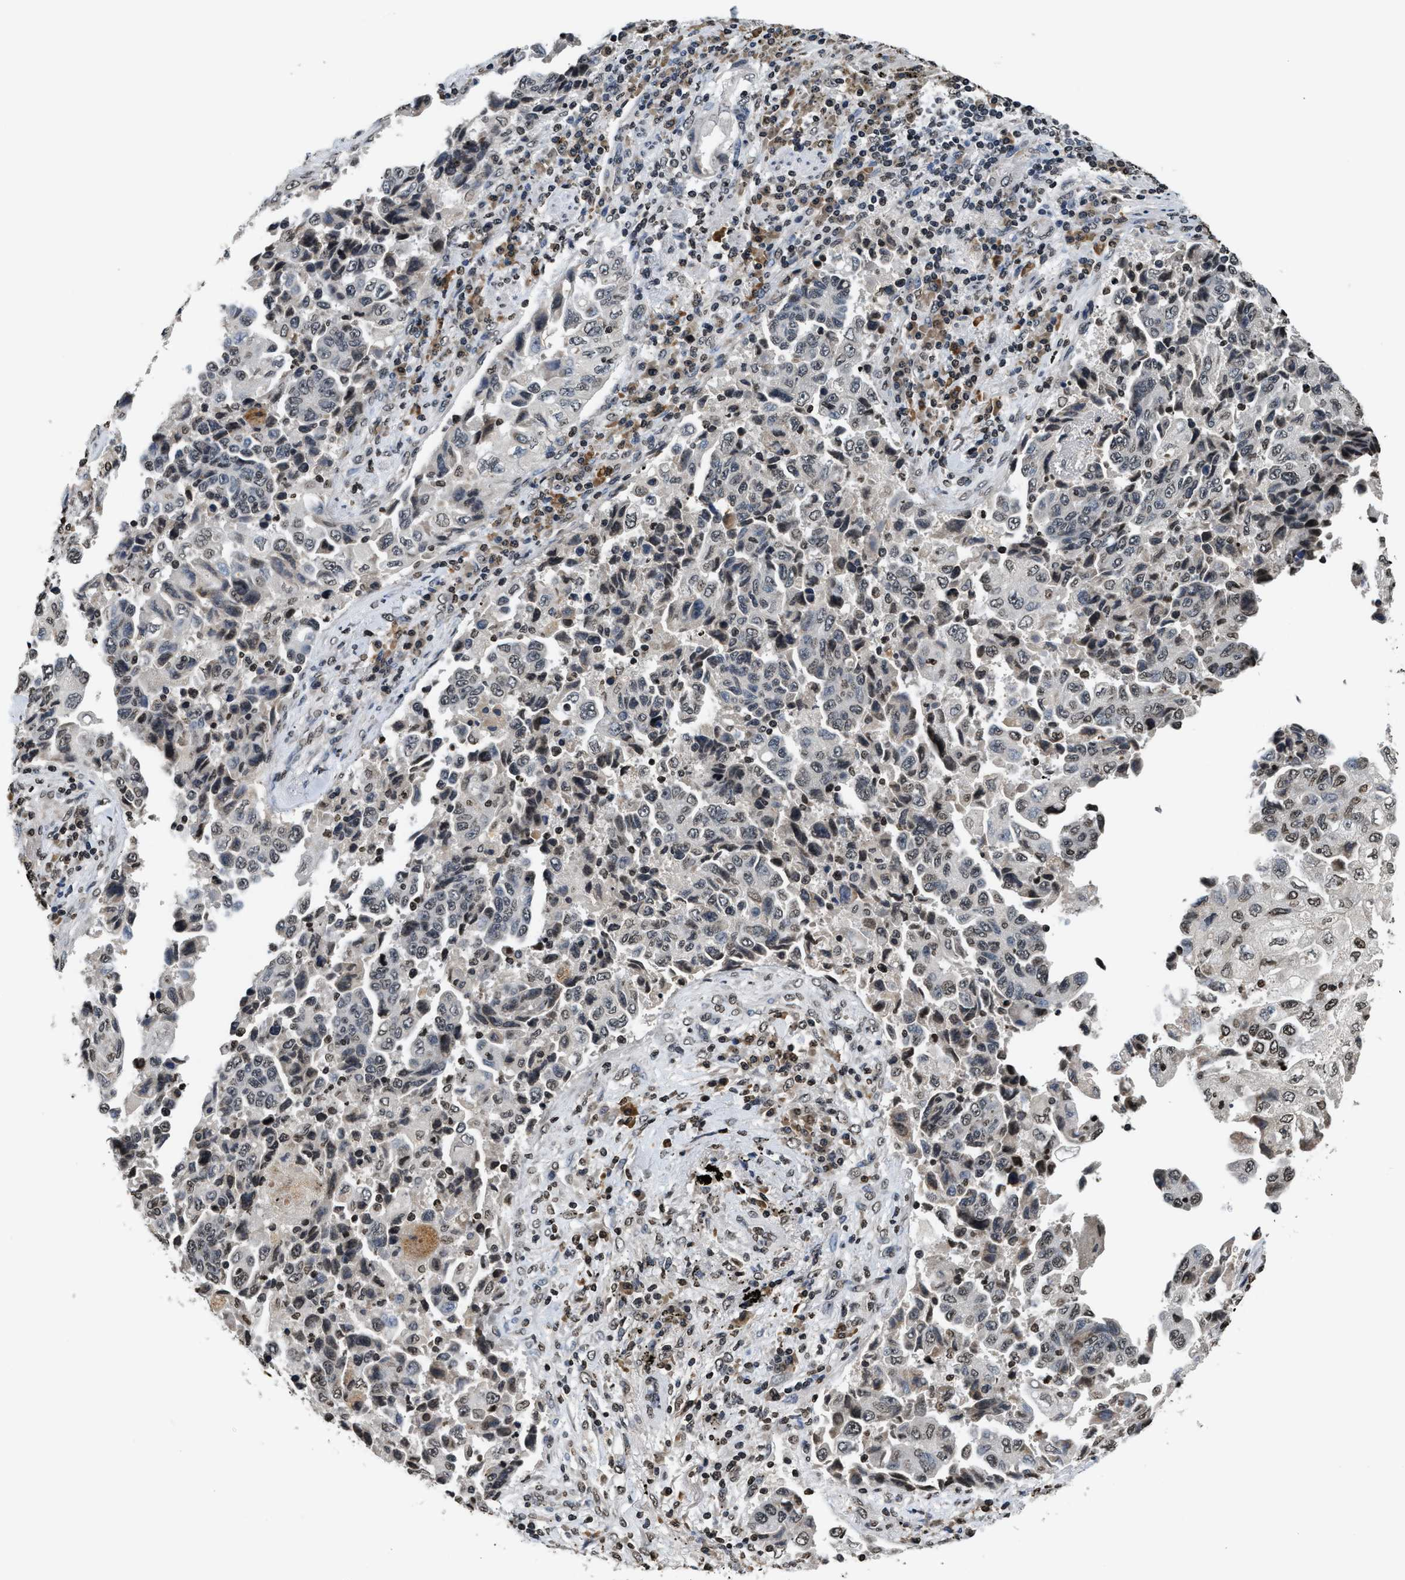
{"staining": {"intensity": "weak", "quantity": "<25%", "location": "nuclear"}, "tissue": "lung cancer", "cell_type": "Tumor cells", "image_type": "cancer", "snomed": [{"axis": "morphology", "description": "Adenocarcinoma, NOS"}, {"axis": "topography", "description": "Lung"}], "caption": "Adenocarcinoma (lung) was stained to show a protein in brown. There is no significant staining in tumor cells.", "gene": "DNASE1L3", "patient": {"sex": "female", "age": 51}}